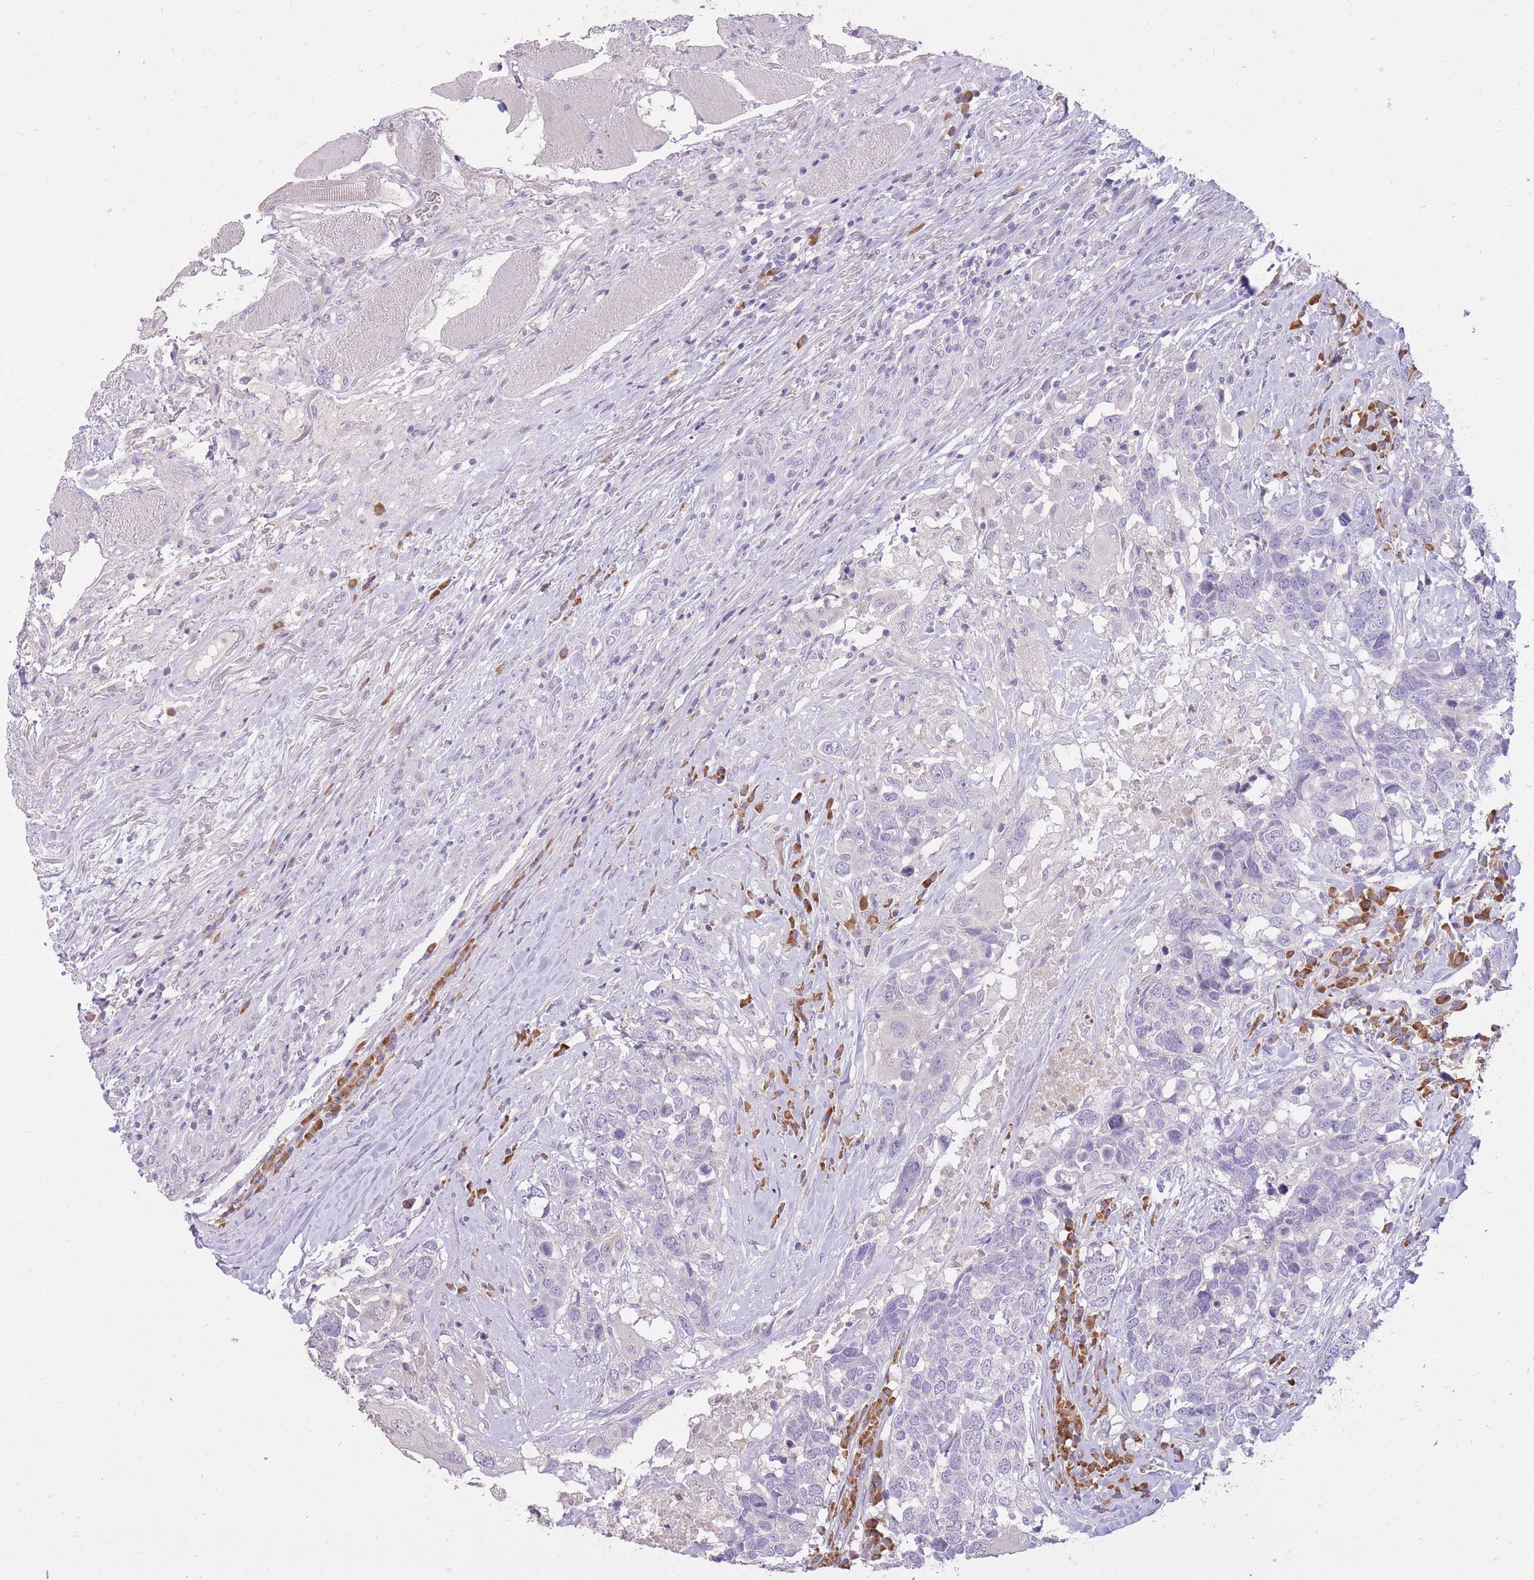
{"staining": {"intensity": "negative", "quantity": "none", "location": "none"}, "tissue": "head and neck cancer", "cell_type": "Tumor cells", "image_type": "cancer", "snomed": [{"axis": "morphology", "description": "Squamous cell carcinoma, NOS"}, {"axis": "topography", "description": "Head-Neck"}], "caption": "High power microscopy image of an immunohistochemistry (IHC) histopathology image of squamous cell carcinoma (head and neck), revealing no significant staining in tumor cells.", "gene": "FRG2C", "patient": {"sex": "male", "age": 66}}